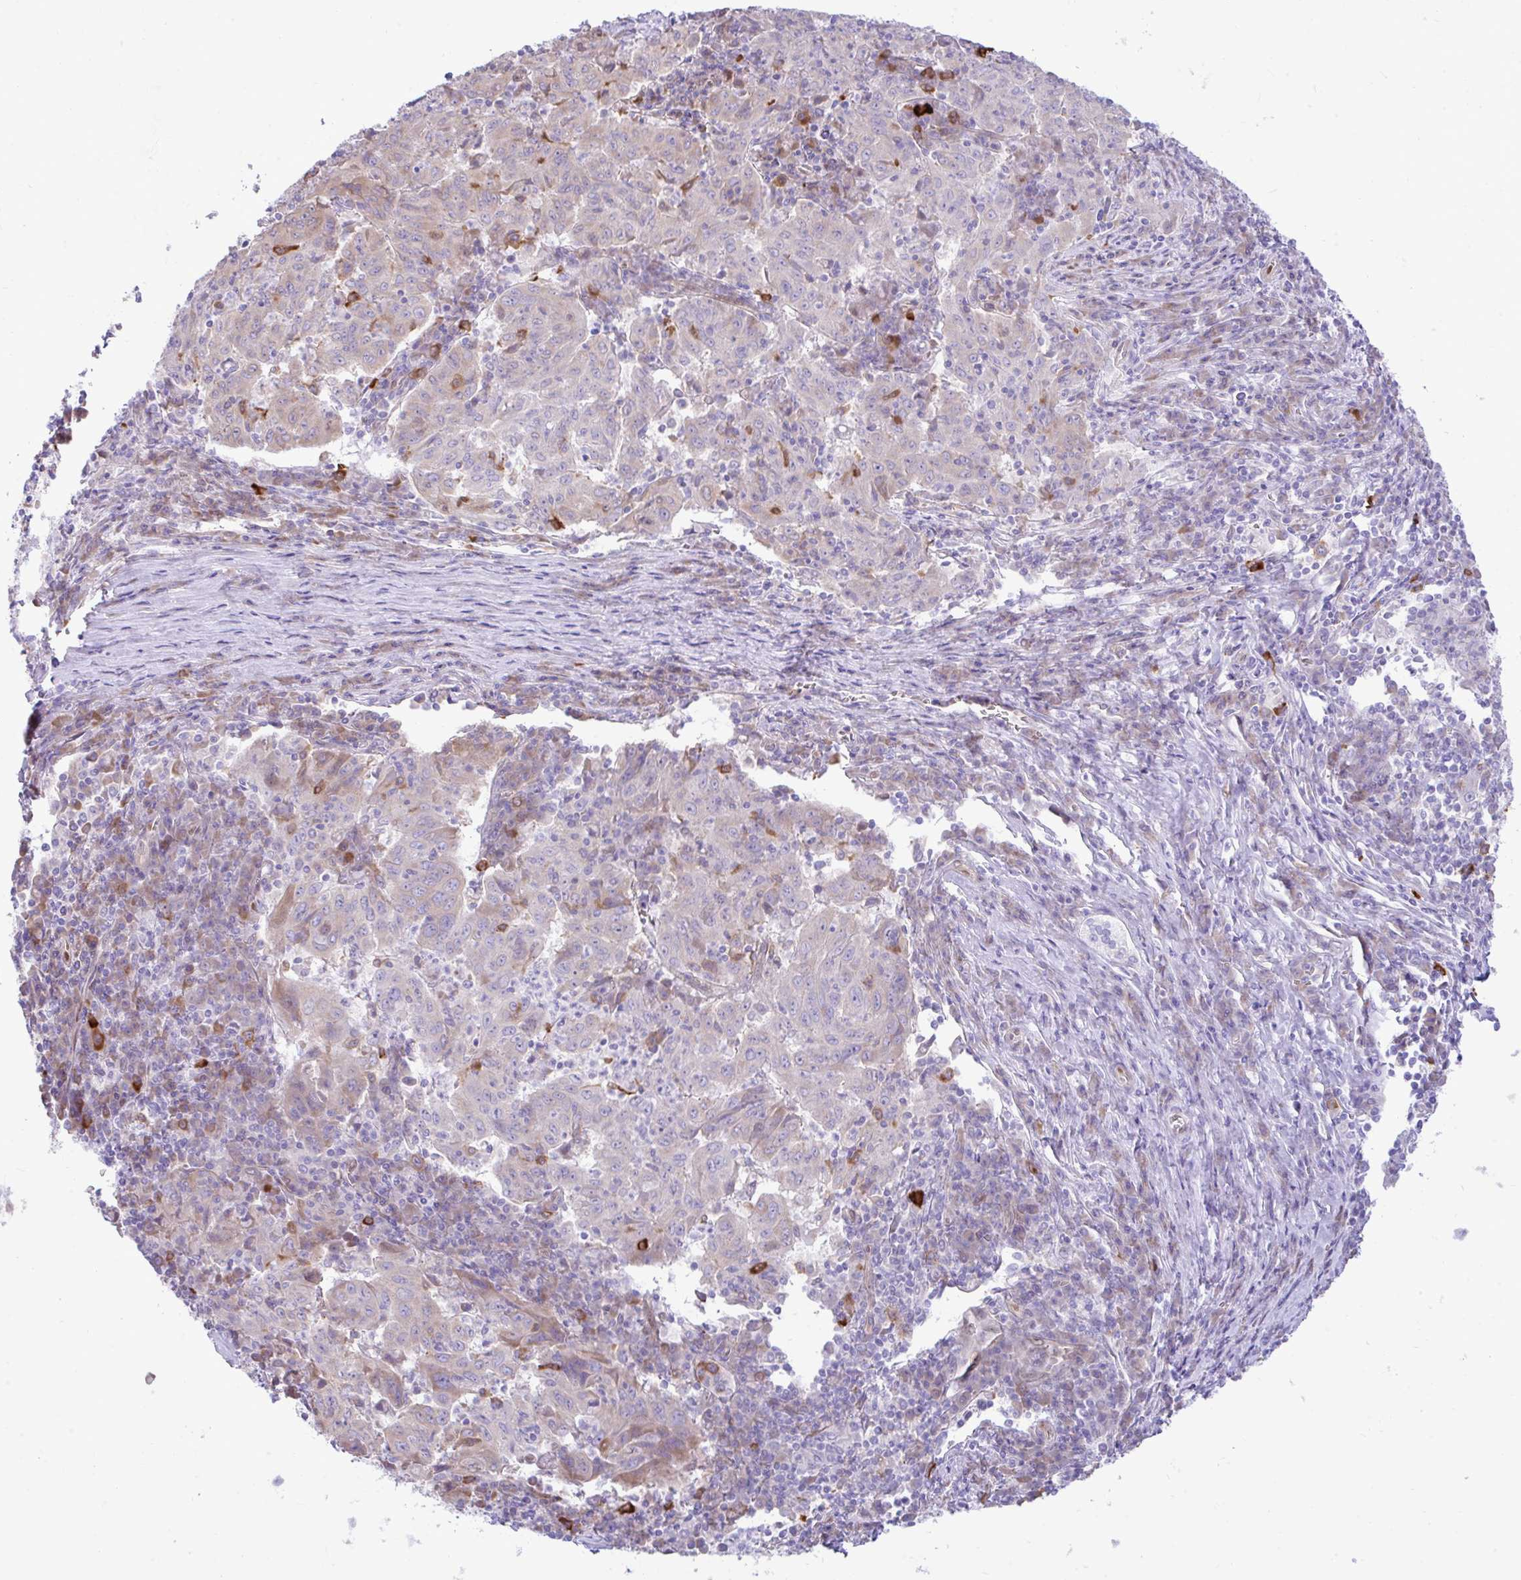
{"staining": {"intensity": "weak", "quantity": "<25%", "location": "cytoplasmic/membranous"}, "tissue": "pancreatic cancer", "cell_type": "Tumor cells", "image_type": "cancer", "snomed": [{"axis": "morphology", "description": "Adenocarcinoma, NOS"}, {"axis": "topography", "description": "Pancreas"}], "caption": "Immunohistochemical staining of pancreatic adenocarcinoma exhibits no significant expression in tumor cells.", "gene": "EEF1A2", "patient": {"sex": "male", "age": 63}}